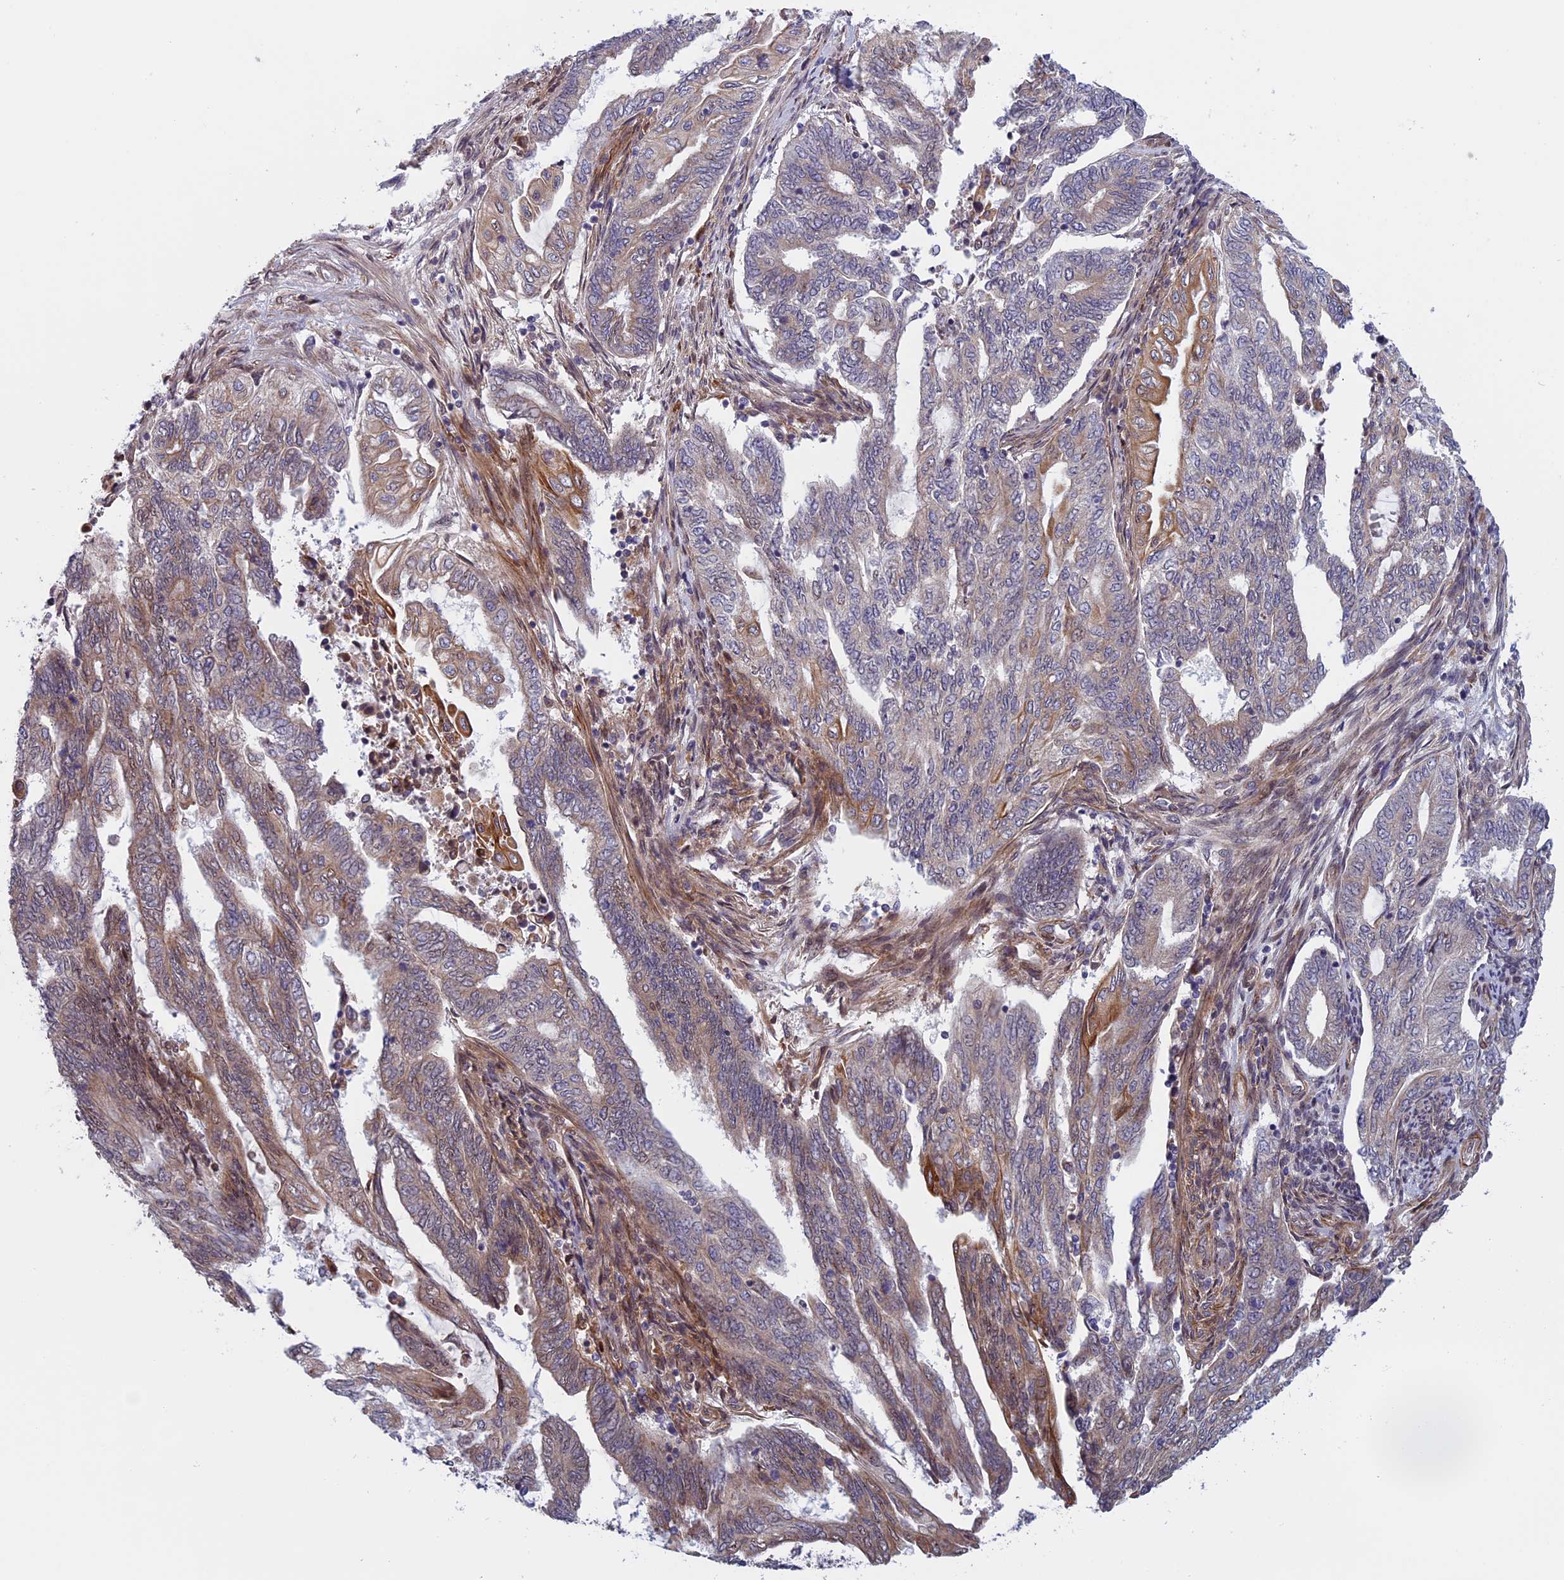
{"staining": {"intensity": "moderate", "quantity": "<25%", "location": "cytoplasmic/membranous"}, "tissue": "endometrial cancer", "cell_type": "Tumor cells", "image_type": "cancer", "snomed": [{"axis": "morphology", "description": "Adenocarcinoma, NOS"}, {"axis": "topography", "description": "Uterus"}, {"axis": "topography", "description": "Endometrium"}], "caption": "Immunohistochemical staining of adenocarcinoma (endometrial) demonstrates low levels of moderate cytoplasmic/membranous protein positivity in about <25% of tumor cells.", "gene": "FADS1", "patient": {"sex": "female", "age": 70}}